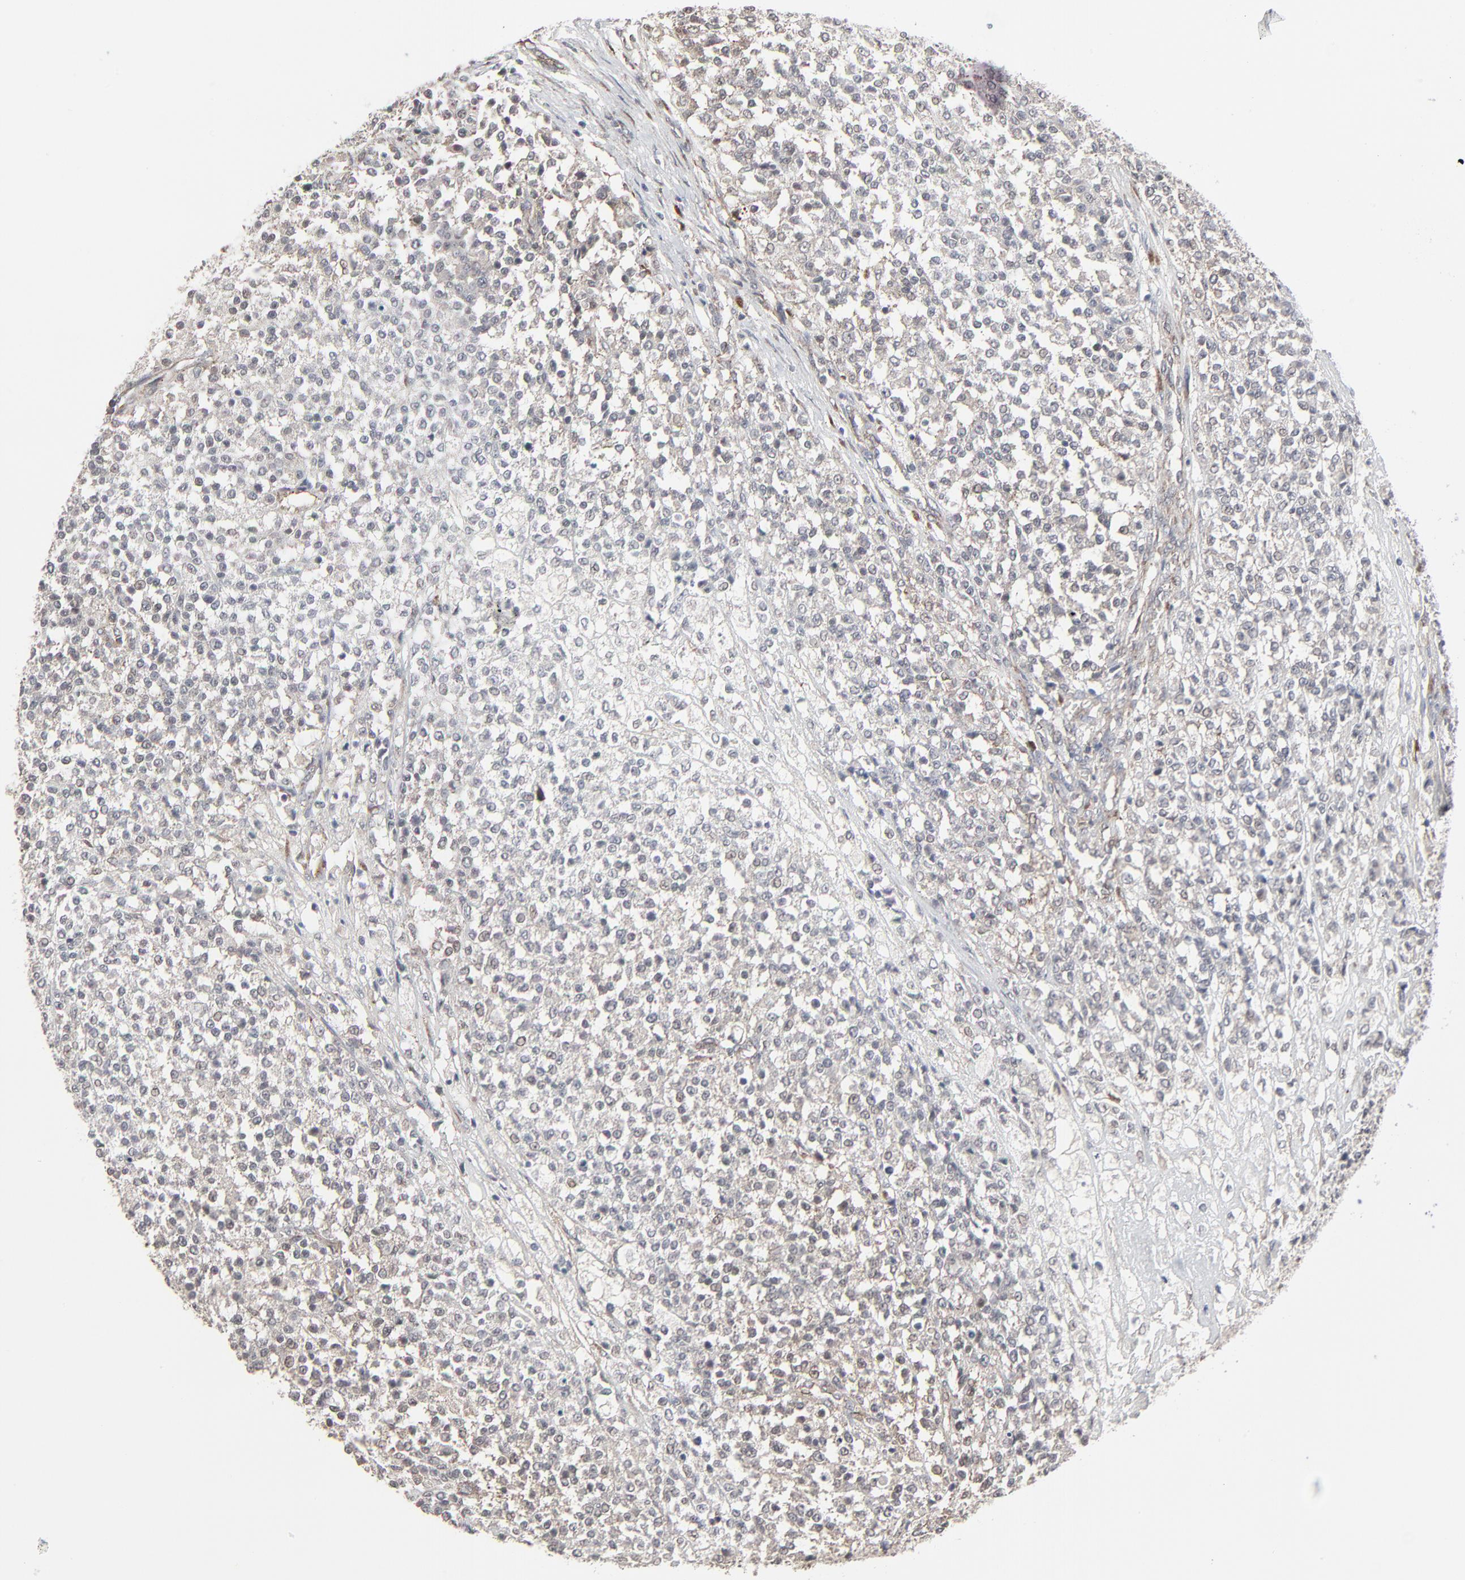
{"staining": {"intensity": "weak", "quantity": "<25%", "location": "cytoplasmic/membranous"}, "tissue": "testis cancer", "cell_type": "Tumor cells", "image_type": "cancer", "snomed": [{"axis": "morphology", "description": "Seminoma, NOS"}, {"axis": "topography", "description": "Testis"}], "caption": "Immunohistochemistry (IHC) micrograph of human testis seminoma stained for a protein (brown), which displays no expression in tumor cells.", "gene": "CTNND1", "patient": {"sex": "male", "age": 59}}